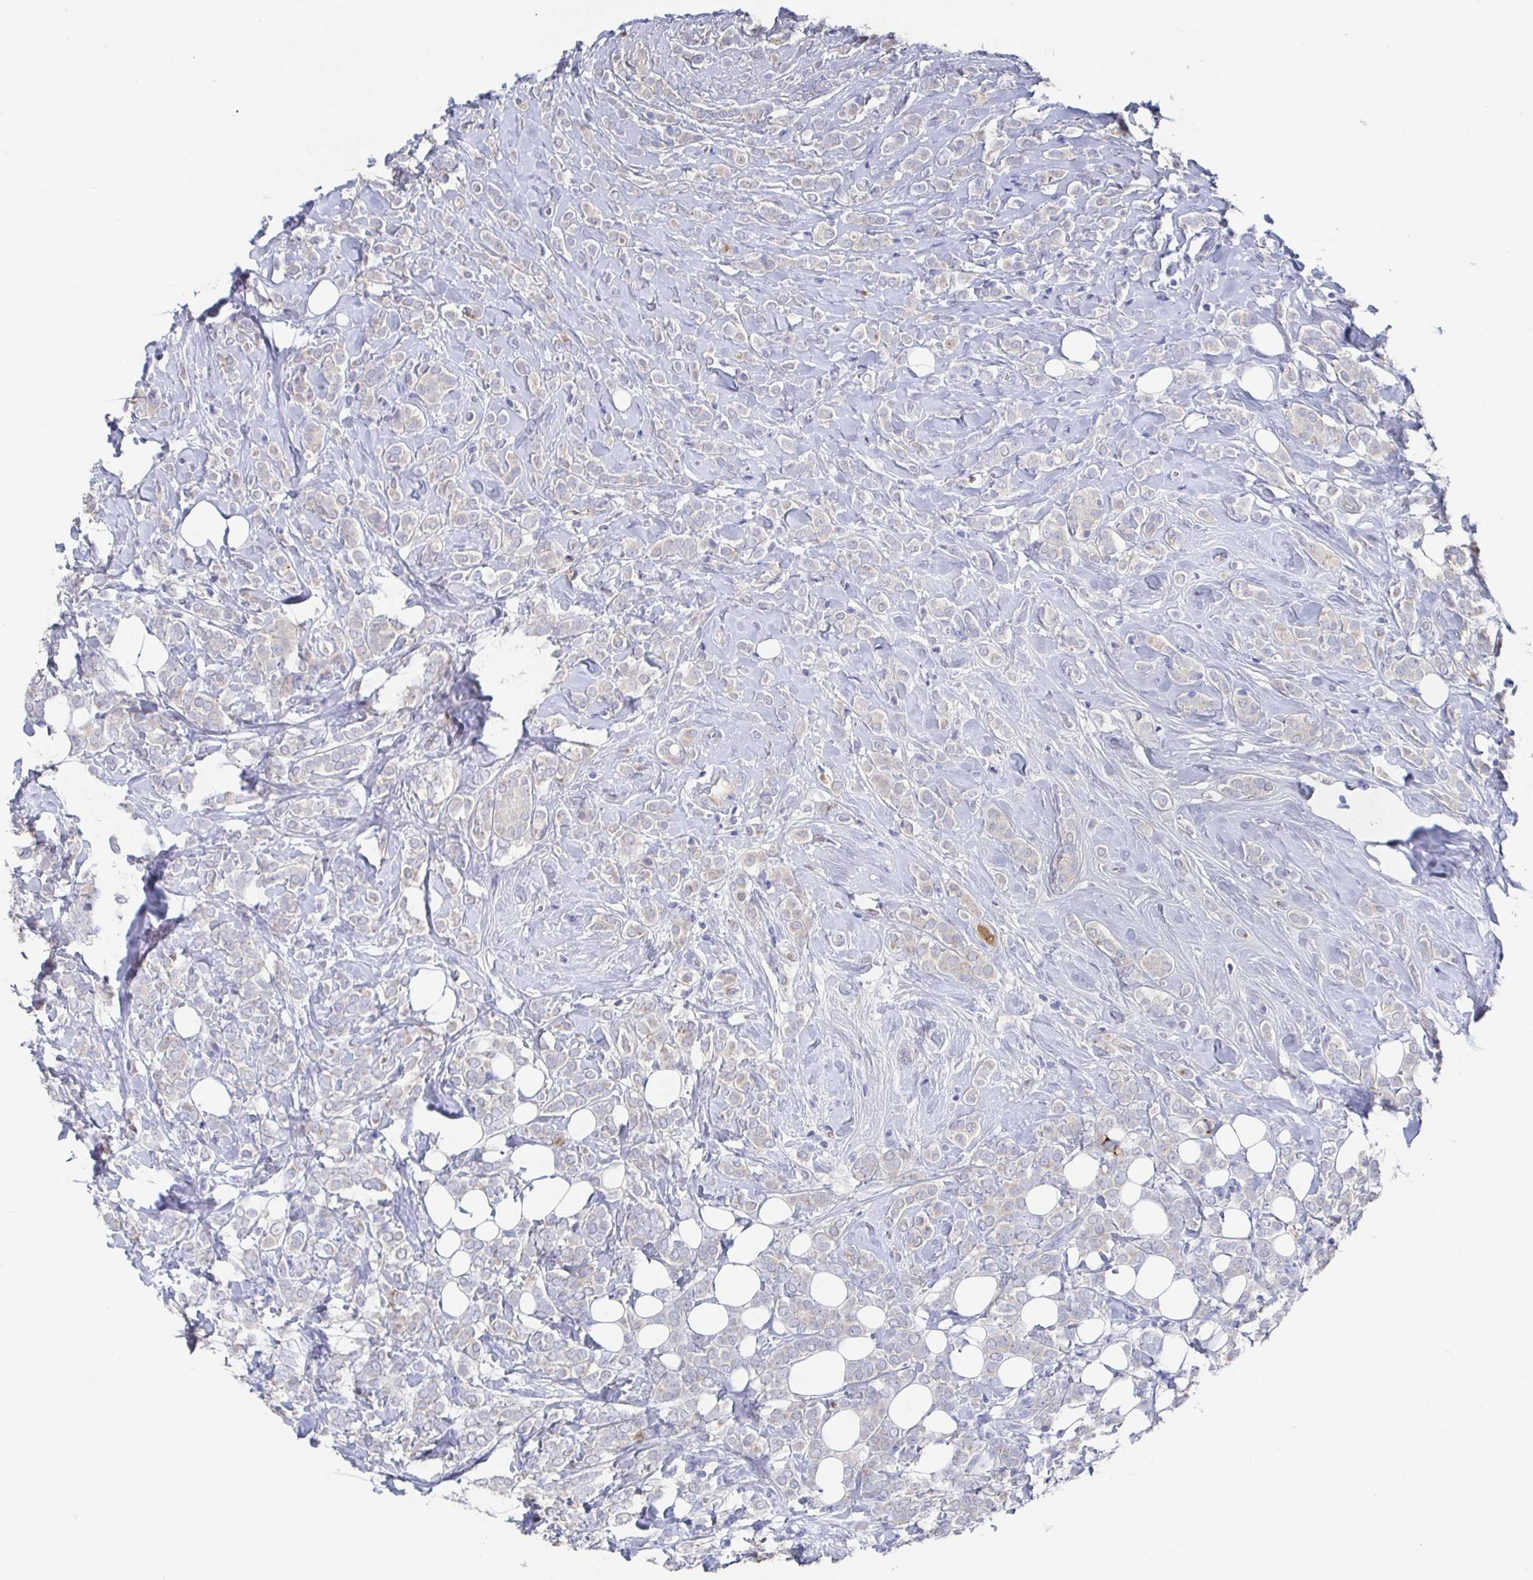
{"staining": {"intensity": "negative", "quantity": "none", "location": "none"}, "tissue": "breast cancer", "cell_type": "Tumor cells", "image_type": "cancer", "snomed": [{"axis": "morphology", "description": "Lobular carcinoma"}, {"axis": "topography", "description": "Breast"}], "caption": "Immunohistochemical staining of breast lobular carcinoma demonstrates no significant expression in tumor cells.", "gene": "GPR148", "patient": {"sex": "female", "age": 49}}